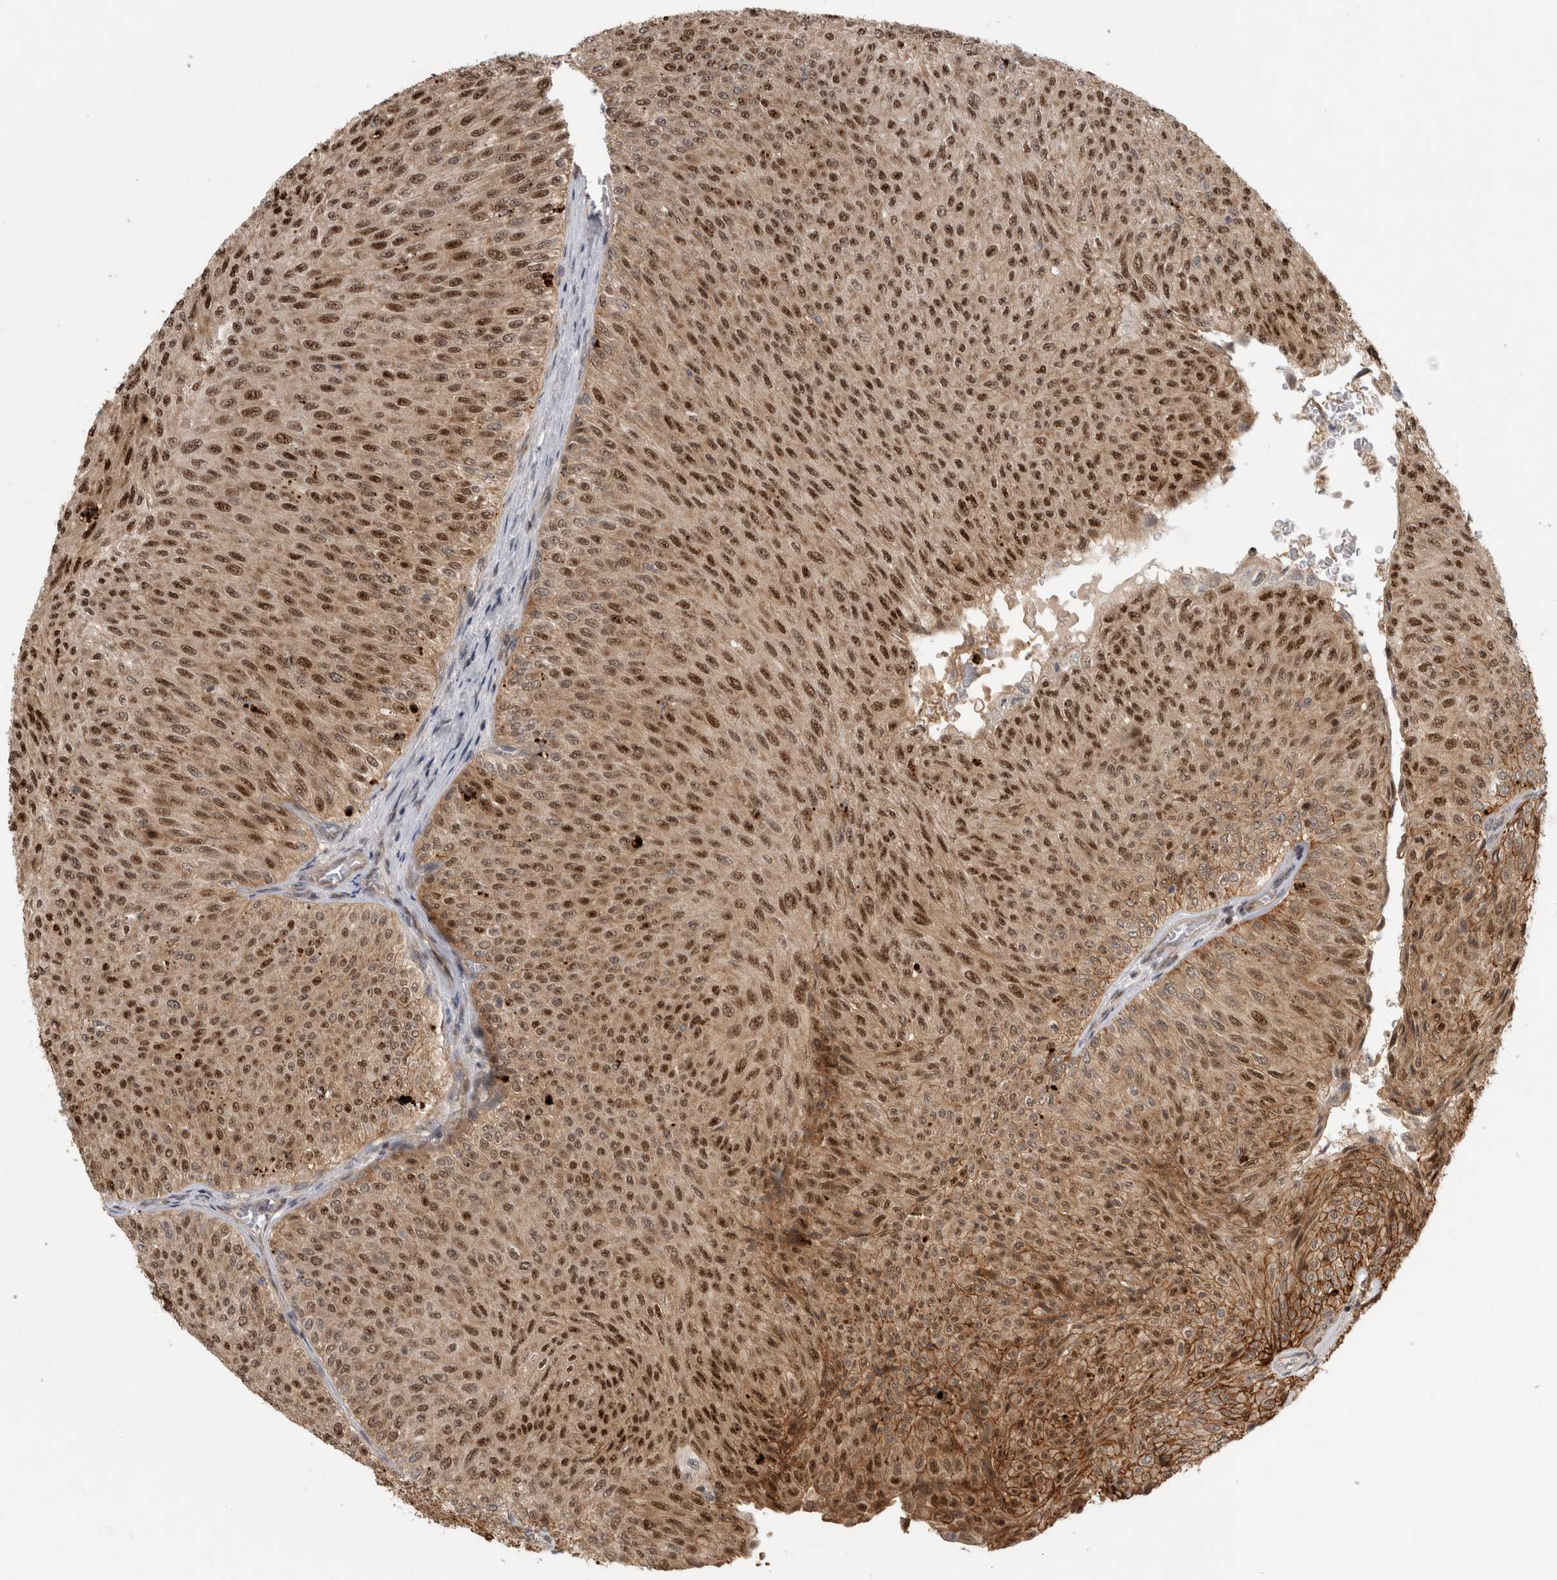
{"staining": {"intensity": "strong", "quantity": ">75%", "location": "cytoplasmic/membranous,nuclear"}, "tissue": "urothelial cancer", "cell_type": "Tumor cells", "image_type": "cancer", "snomed": [{"axis": "morphology", "description": "Urothelial carcinoma, Low grade"}, {"axis": "topography", "description": "Urinary bladder"}], "caption": "A histopathology image of urothelial carcinoma (low-grade) stained for a protein displays strong cytoplasmic/membranous and nuclear brown staining in tumor cells.", "gene": "KDM8", "patient": {"sex": "male", "age": 78}}